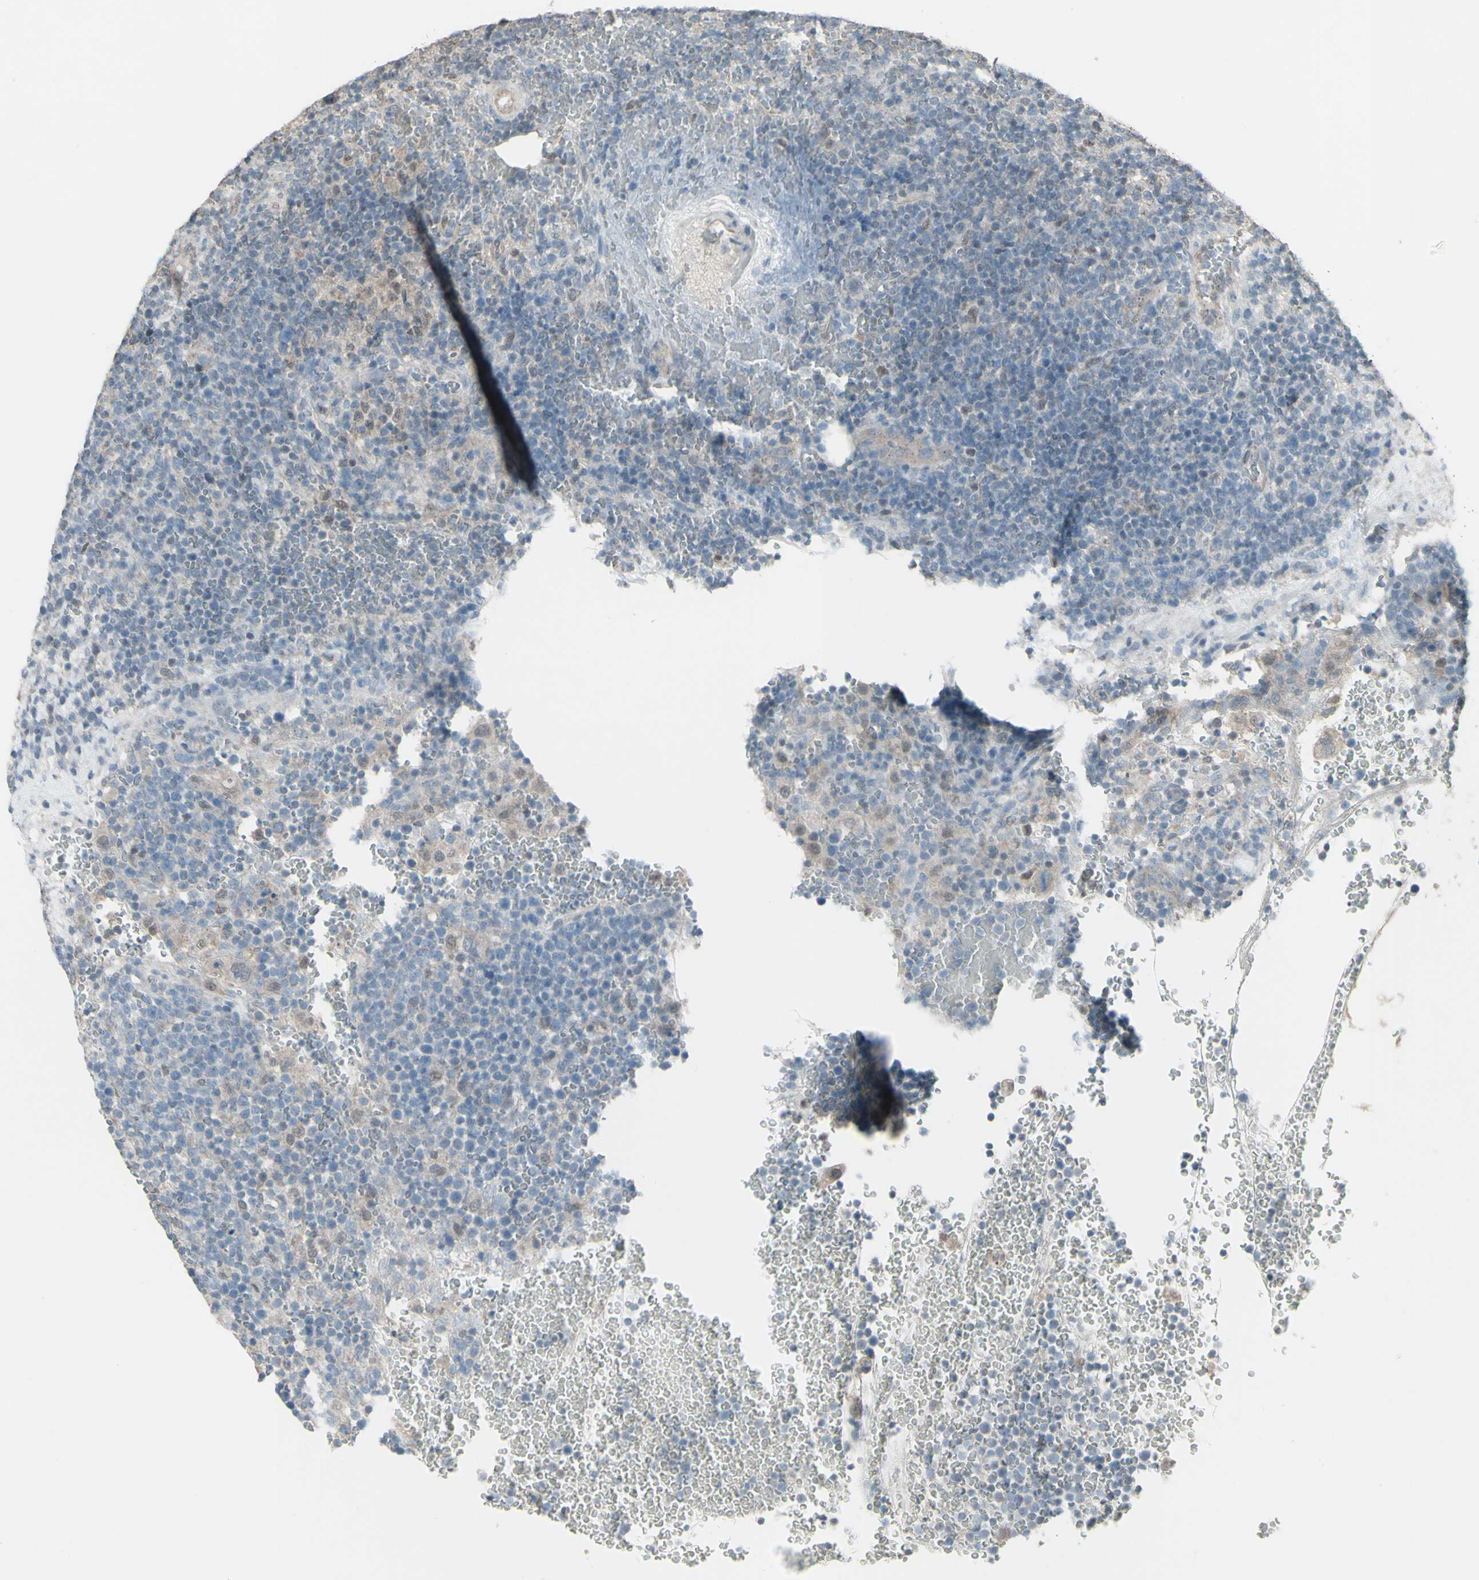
{"staining": {"intensity": "negative", "quantity": "none", "location": "none"}, "tissue": "lymphoma", "cell_type": "Tumor cells", "image_type": "cancer", "snomed": [{"axis": "morphology", "description": "Malignant lymphoma, non-Hodgkin's type, High grade"}, {"axis": "topography", "description": "Lymph node"}], "caption": "Malignant lymphoma, non-Hodgkin's type (high-grade) was stained to show a protein in brown. There is no significant expression in tumor cells. The staining is performed using DAB brown chromogen with nuclei counter-stained in using hematoxylin.", "gene": "FXYD3", "patient": {"sex": "male", "age": 61}}